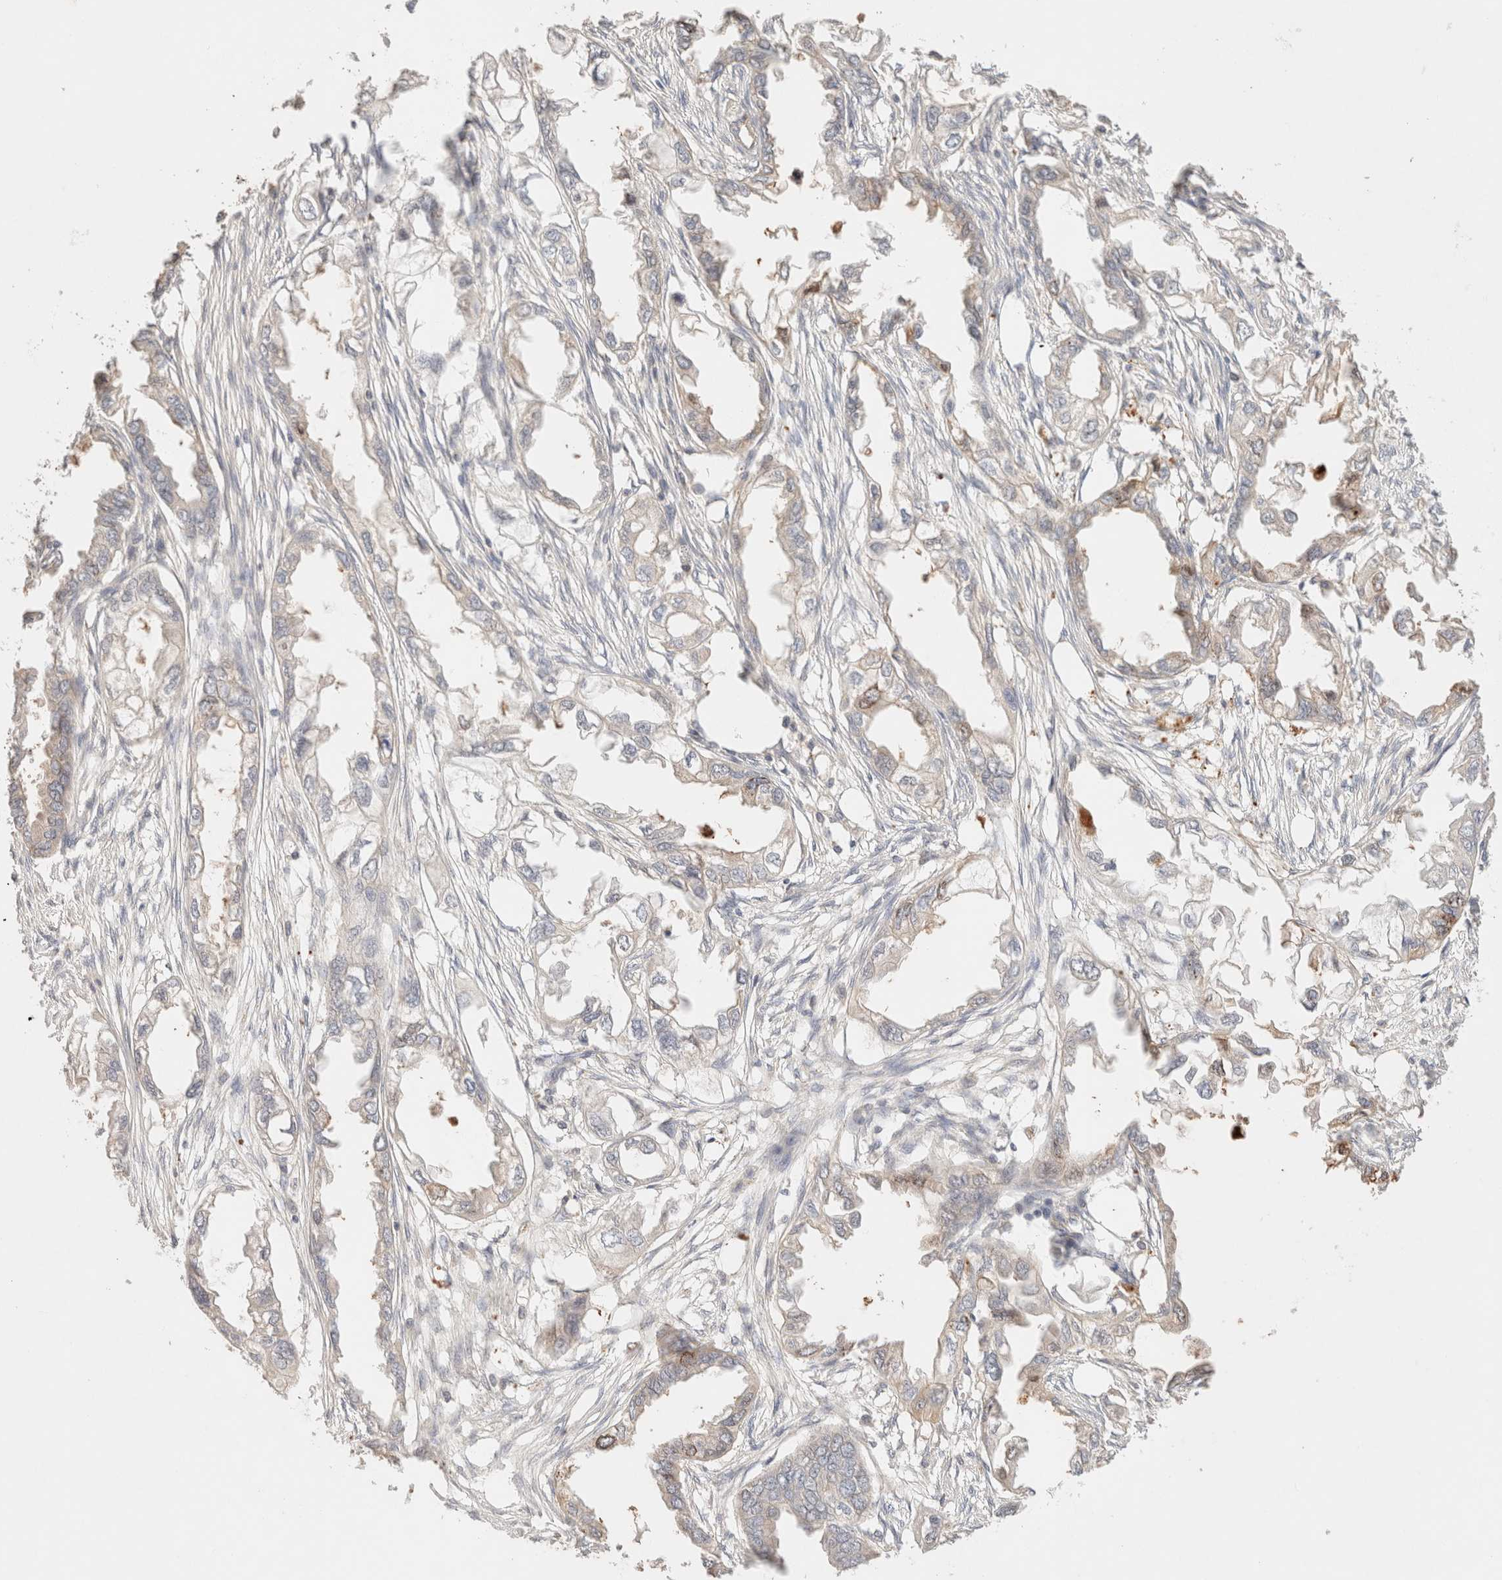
{"staining": {"intensity": "weak", "quantity": "<25%", "location": "cytoplasmic/membranous"}, "tissue": "endometrial cancer", "cell_type": "Tumor cells", "image_type": "cancer", "snomed": [{"axis": "morphology", "description": "Adenocarcinoma, NOS"}, {"axis": "morphology", "description": "Adenocarcinoma, metastatic, NOS"}, {"axis": "topography", "description": "Adipose tissue"}, {"axis": "topography", "description": "Endometrium"}], "caption": "Tumor cells are negative for brown protein staining in adenocarcinoma (endometrial).", "gene": "SARM1", "patient": {"sex": "female", "age": 67}}